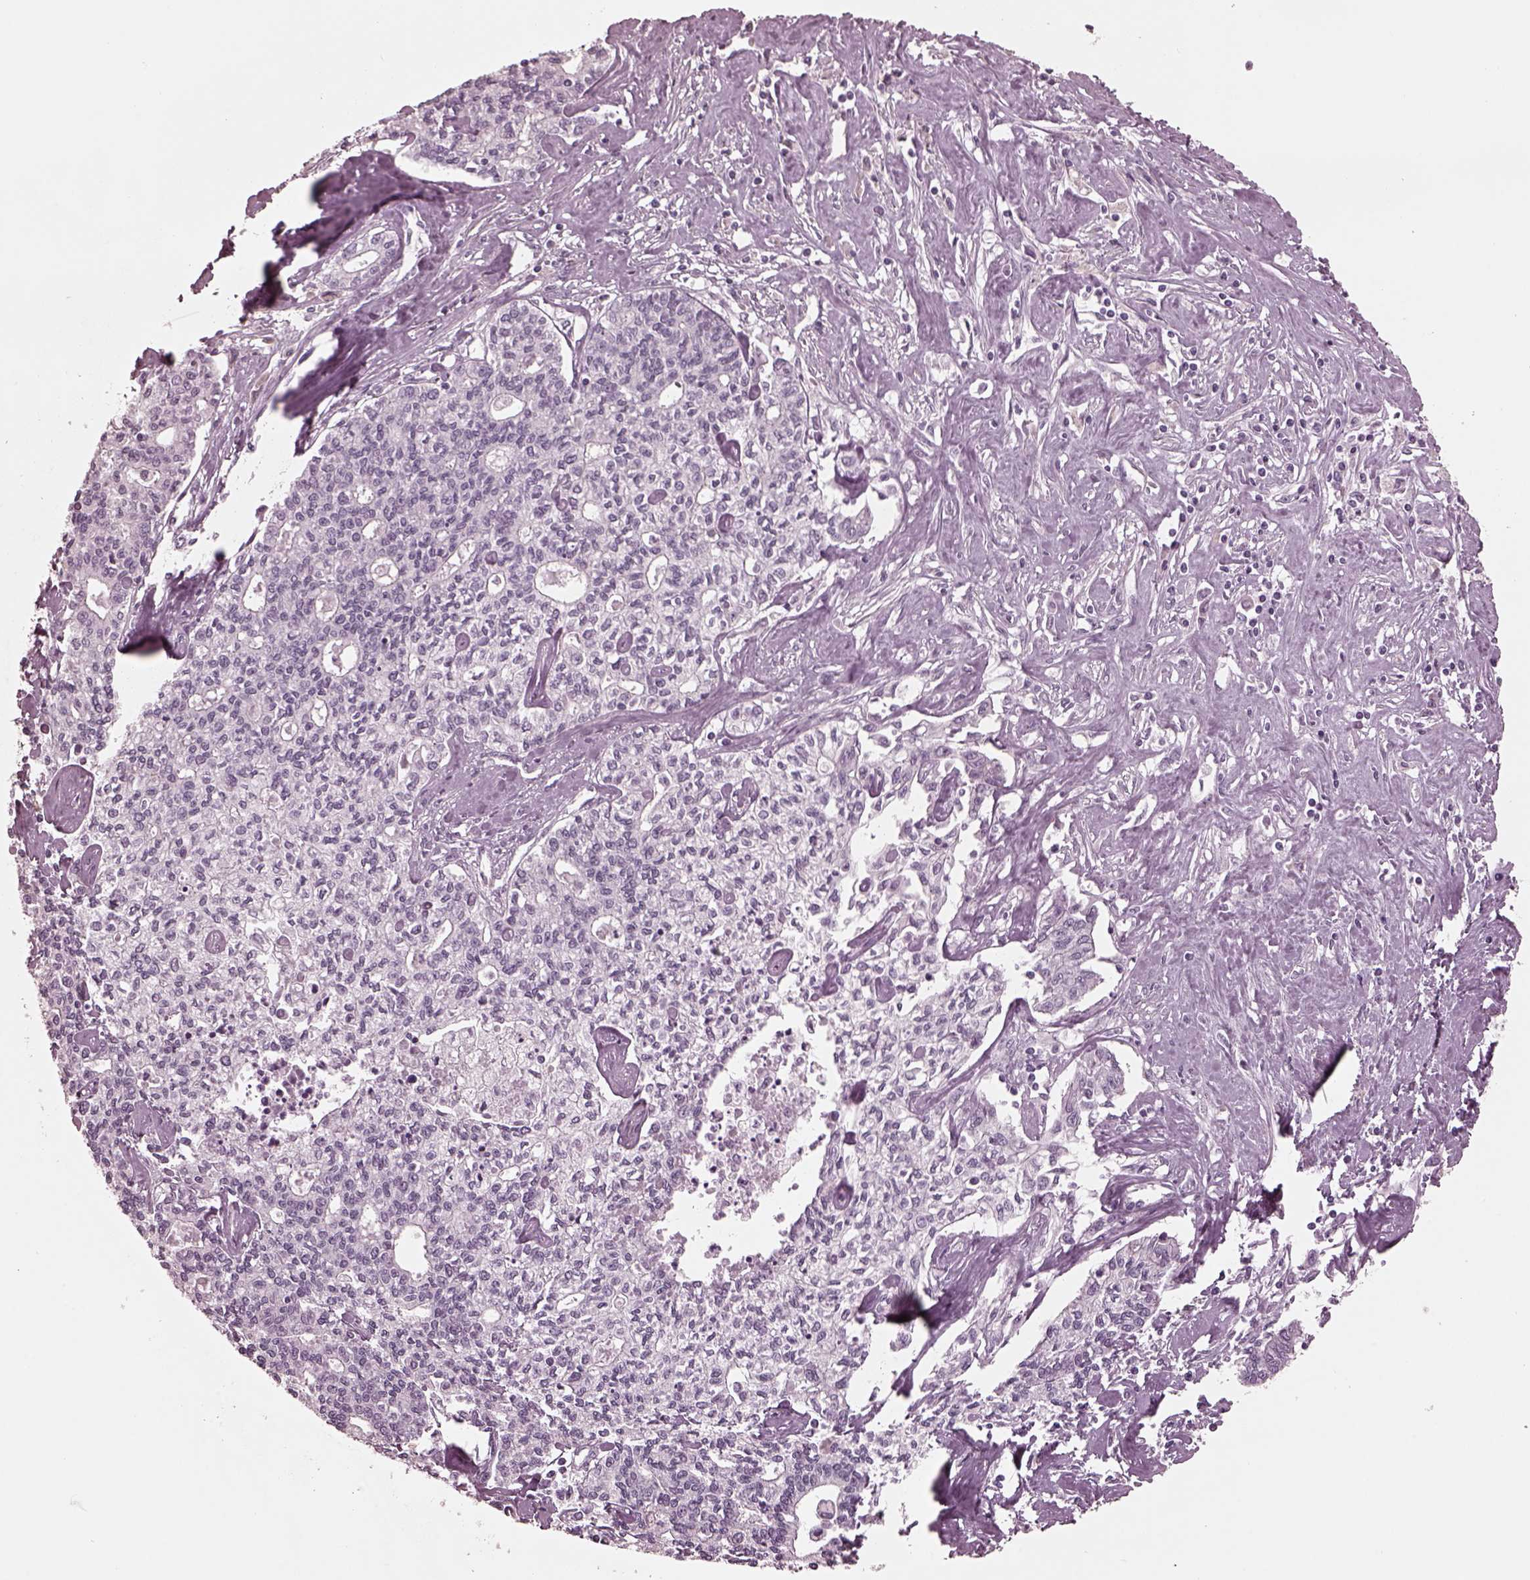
{"staining": {"intensity": "negative", "quantity": "none", "location": "none"}, "tissue": "liver cancer", "cell_type": "Tumor cells", "image_type": "cancer", "snomed": [{"axis": "morphology", "description": "Cholangiocarcinoma"}, {"axis": "topography", "description": "Liver"}], "caption": "The image displays no significant staining in tumor cells of cholangiocarcinoma (liver).", "gene": "GRM6", "patient": {"sex": "female", "age": 61}}